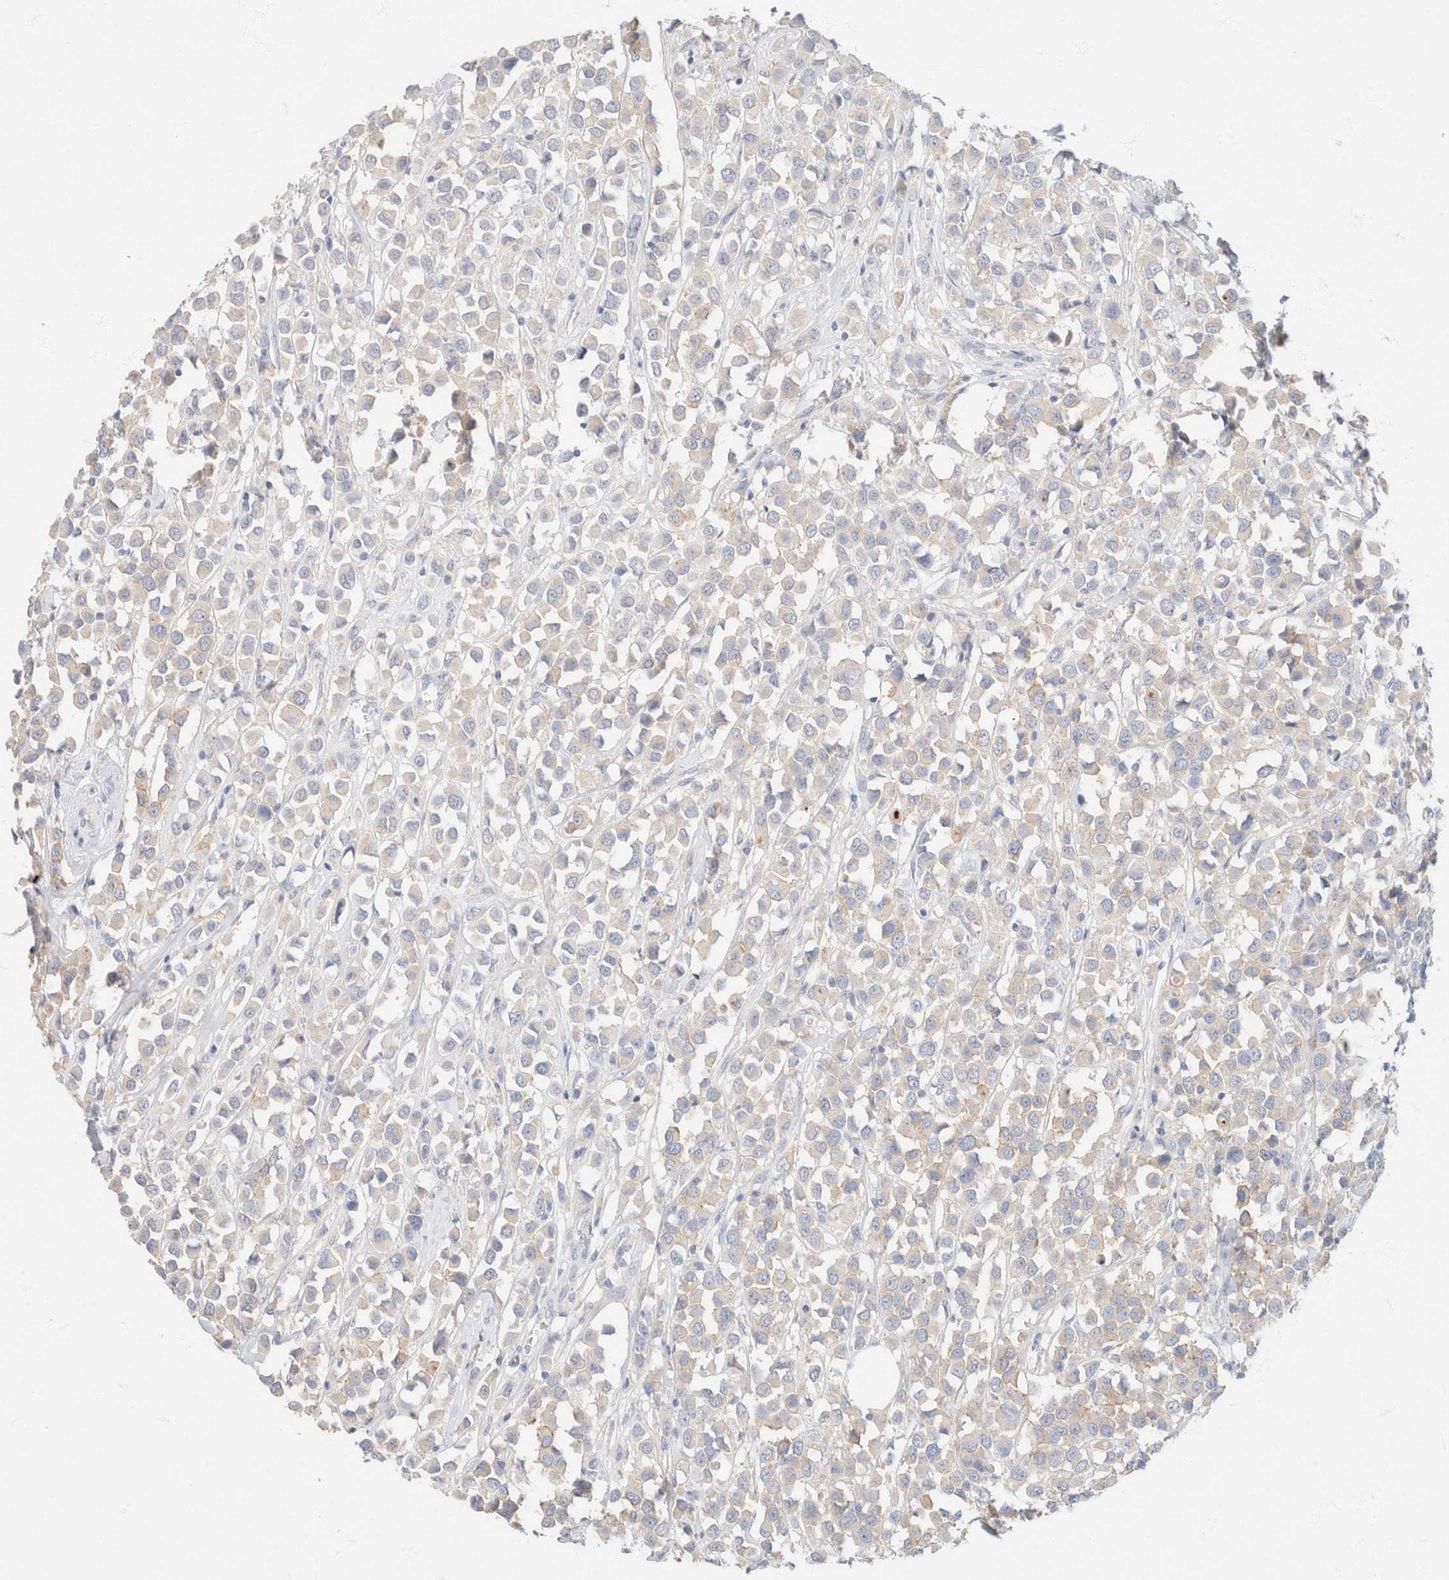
{"staining": {"intensity": "weak", "quantity": "<25%", "location": "cytoplasmic/membranous"}, "tissue": "breast cancer", "cell_type": "Tumor cells", "image_type": "cancer", "snomed": [{"axis": "morphology", "description": "Duct carcinoma"}, {"axis": "topography", "description": "Breast"}], "caption": "Human invasive ductal carcinoma (breast) stained for a protein using immunohistochemistry displays no staining in tumor cells.", "gene": "CA12", "patient": {"sex": "female", "age": 61}}